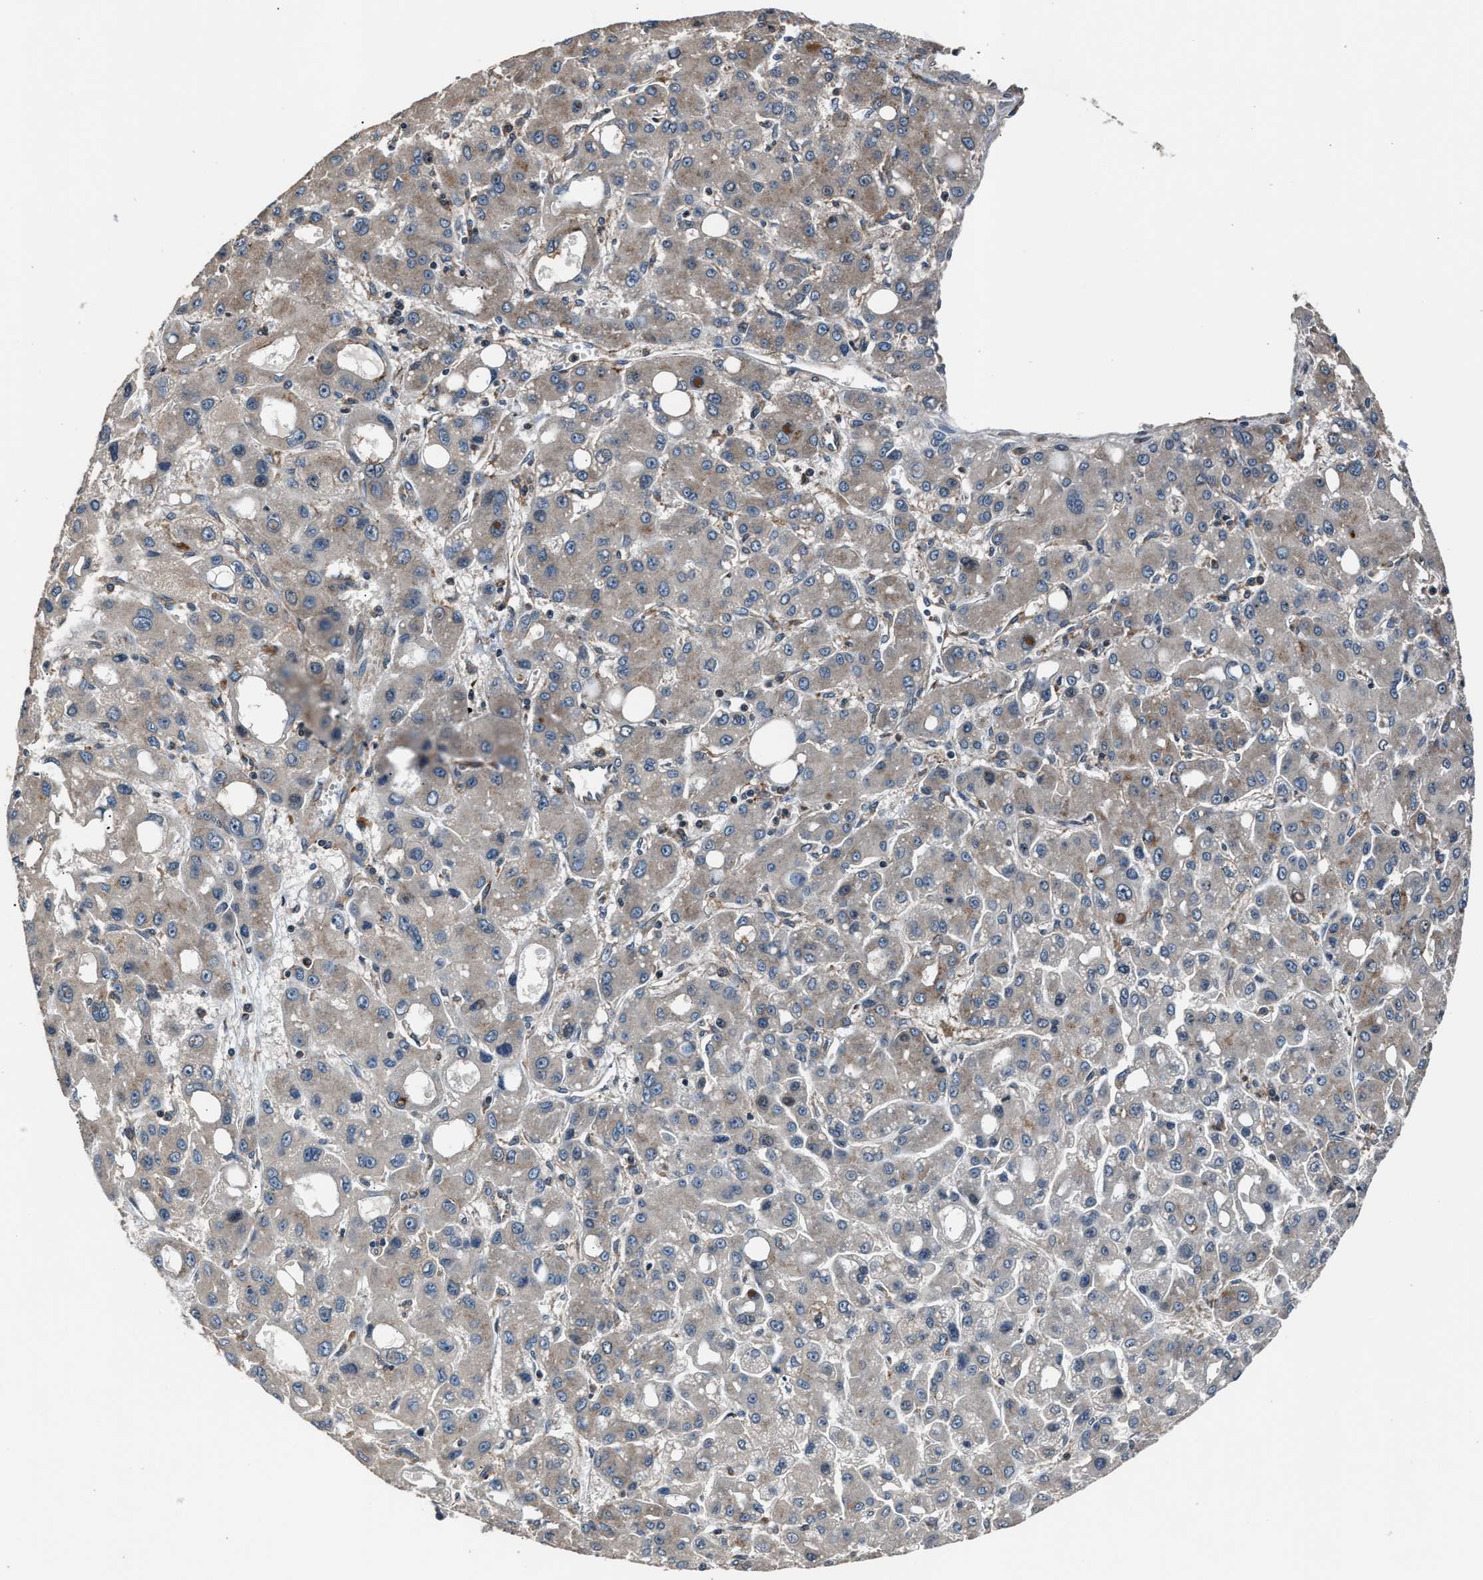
{"staining": {"intensity": "weak", "quantity": ">75%", "location": "cytoplasmic/membranous"}, "tissue": "liver cancer", "cell_type": "Tumor cells", "image_type": "cancer", "snomed": [{"axis": "morphology", "description": "Carcinoma, Hepatocellular, NOS"}, {"axis": "topography", "description": "Liver"}], "caption": "Weak cytoplasmic/membranous positivity for a protein is seen in about >75% of tumor cells of liver hepatocellular carcinoma using immunohistochemistry (IHC).", "gene": "IMPDH2", "patient": {"sex": "male", "age": 55}}